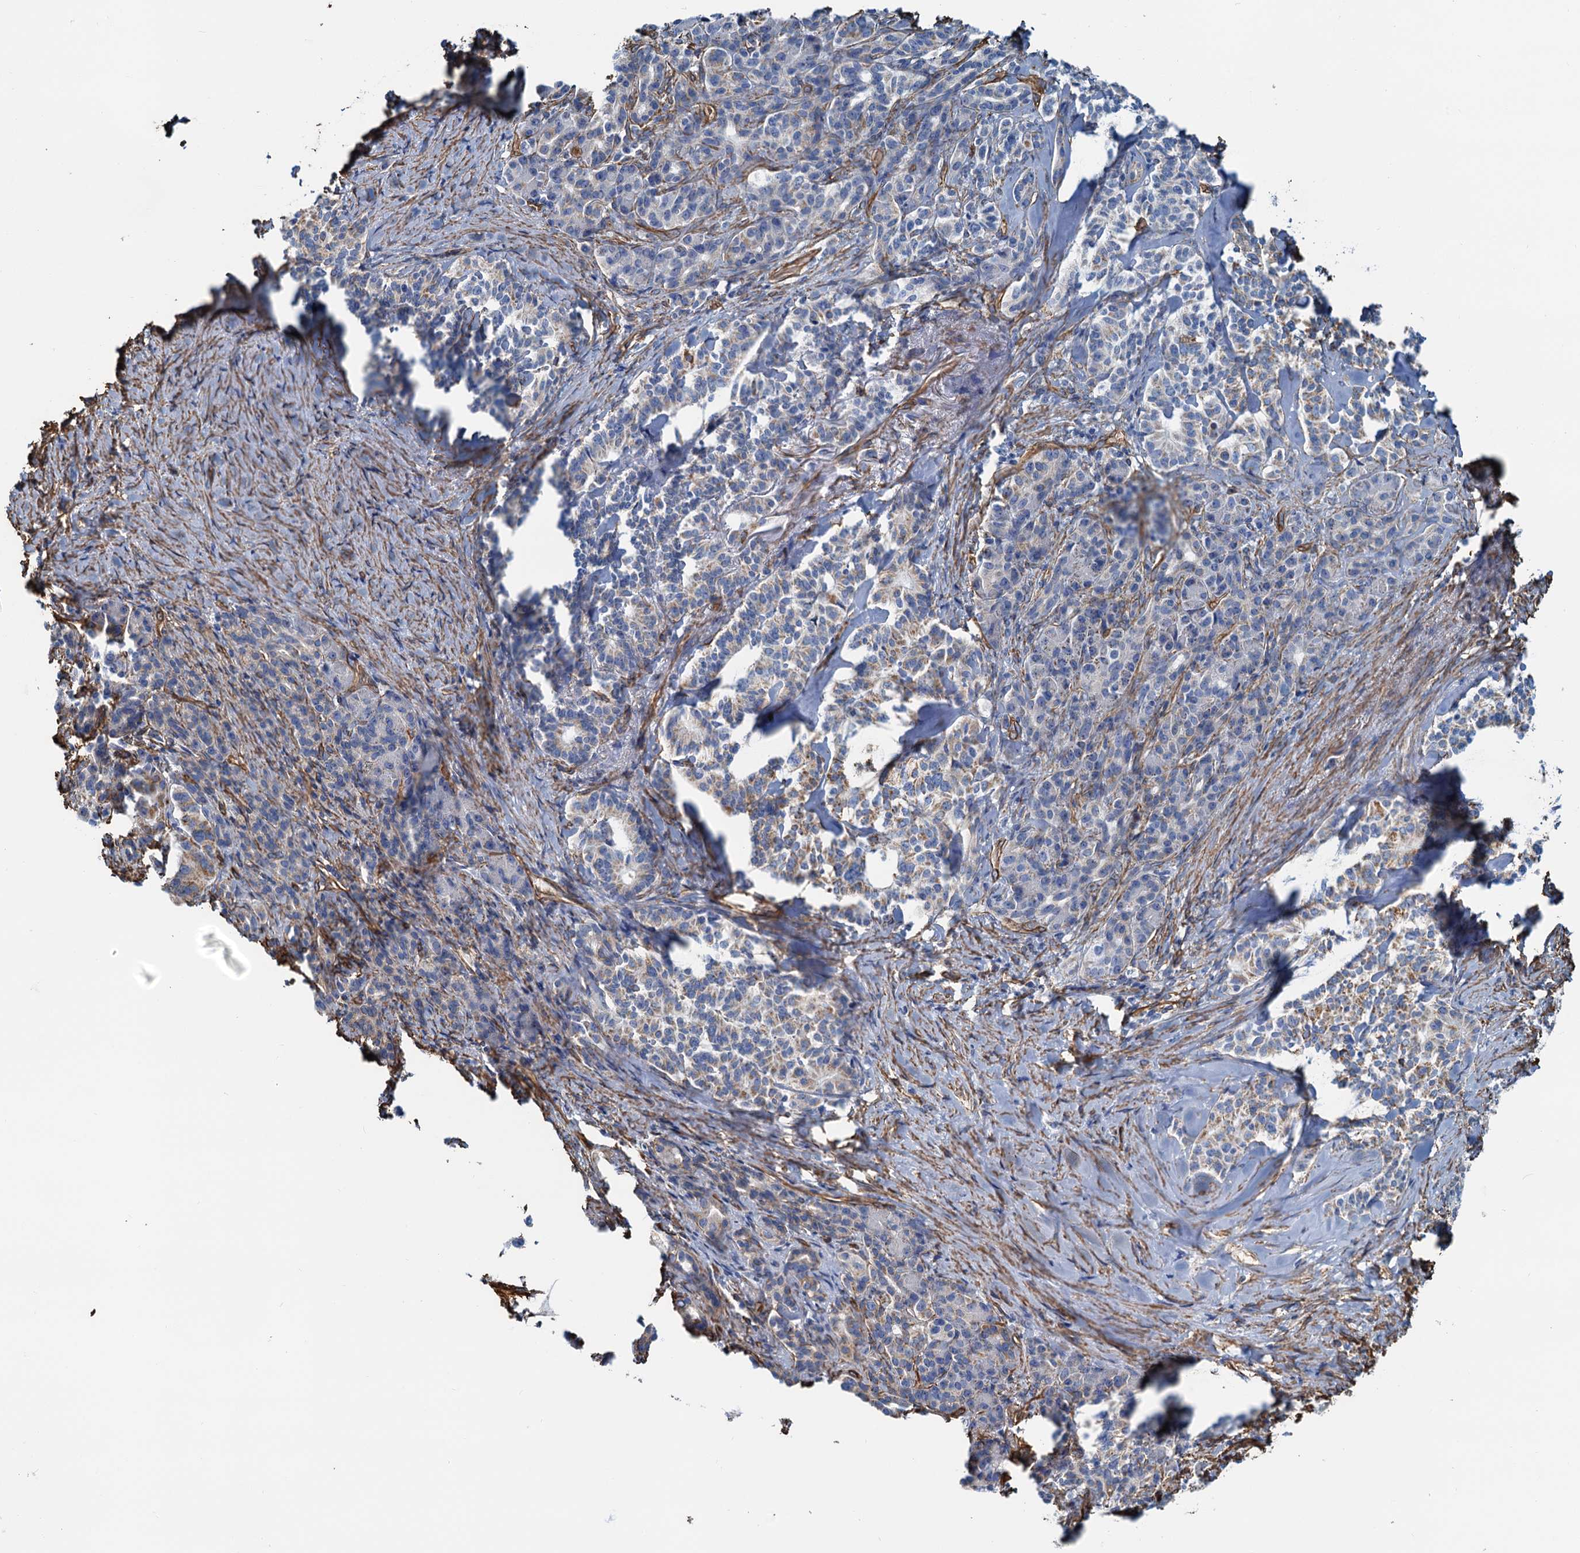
{"staining": {"intensity": "weak", "quantity": "25%-75%", "location": "cytoplasmic/membranous"}, "tissue": "pancreatic cancer", "cell_type": "Tumor cells", "image_type": "cancer", "snomed": [{"axis": "morphology", "description": "Adenocarcinoma, NOS"}, {"axis": "topography", "description": "Pancreas"}], "caption": "A high-resolution photomicrograph shows IHC staining of pancreatic cancer, which reveals weak cytoplasmic/membranous positivity in approximately 25%-75% of tumor cells.", "gene": "DGKG", "patient": {"sex": "female", "age": 74}}